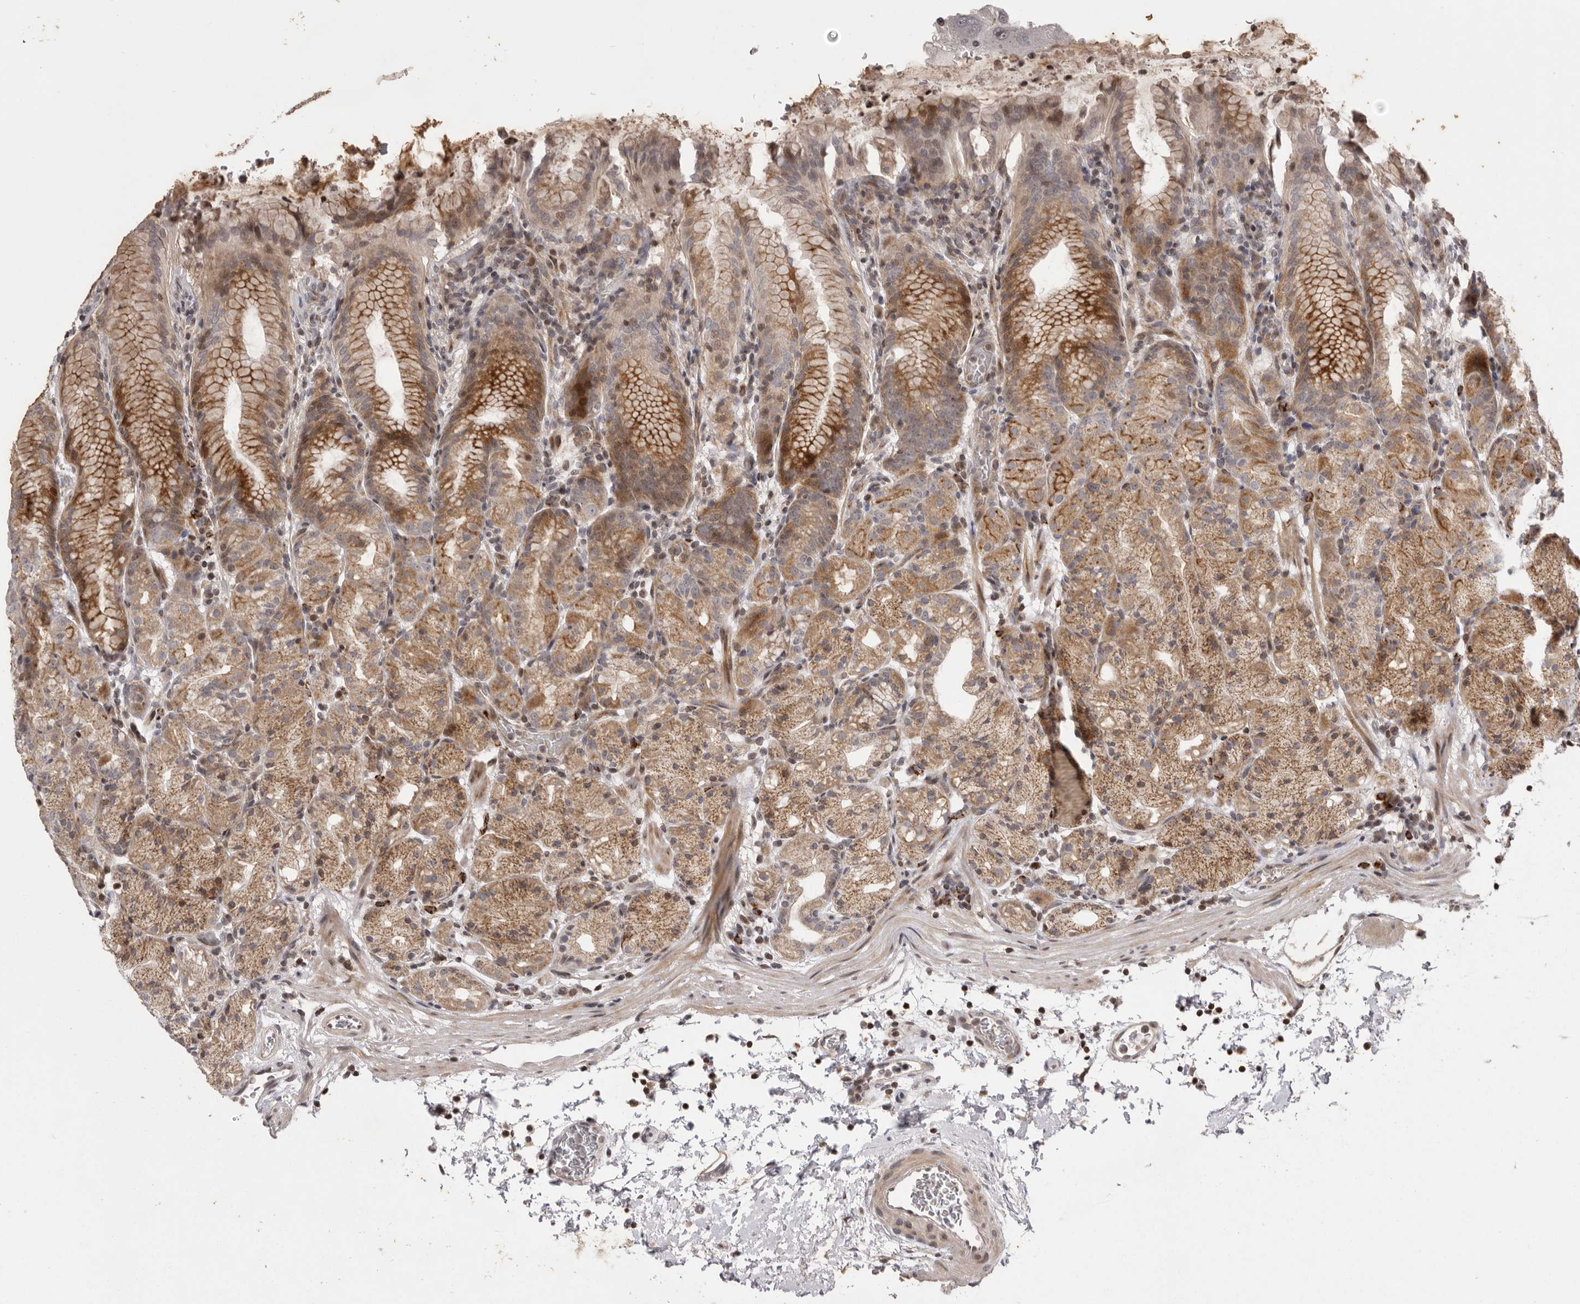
{"staining": {"intensity": "strong", "quantity": ">75%", "location": "cytoplasmic/membranous"}, "tissue": "stomach", "cell_type": "Glandular cells", "image_type": "normal", "snomed": [{"axis": "morphology", "description": "Normal tissue, NOS"}, {"axis": "topography", "description": "Stomach, upper"}], "caption": "IHC of benign human stomach demonstrates high levels of strong cytoplasmic/membranous expression in about >75% of glandular cells. (DAB (3,3'-diaminobenzidine) = brown stain, brightfield microscopy at high magnification).", "gene": "AZIN1", "patient": {"sex": "male", "age": 48}}